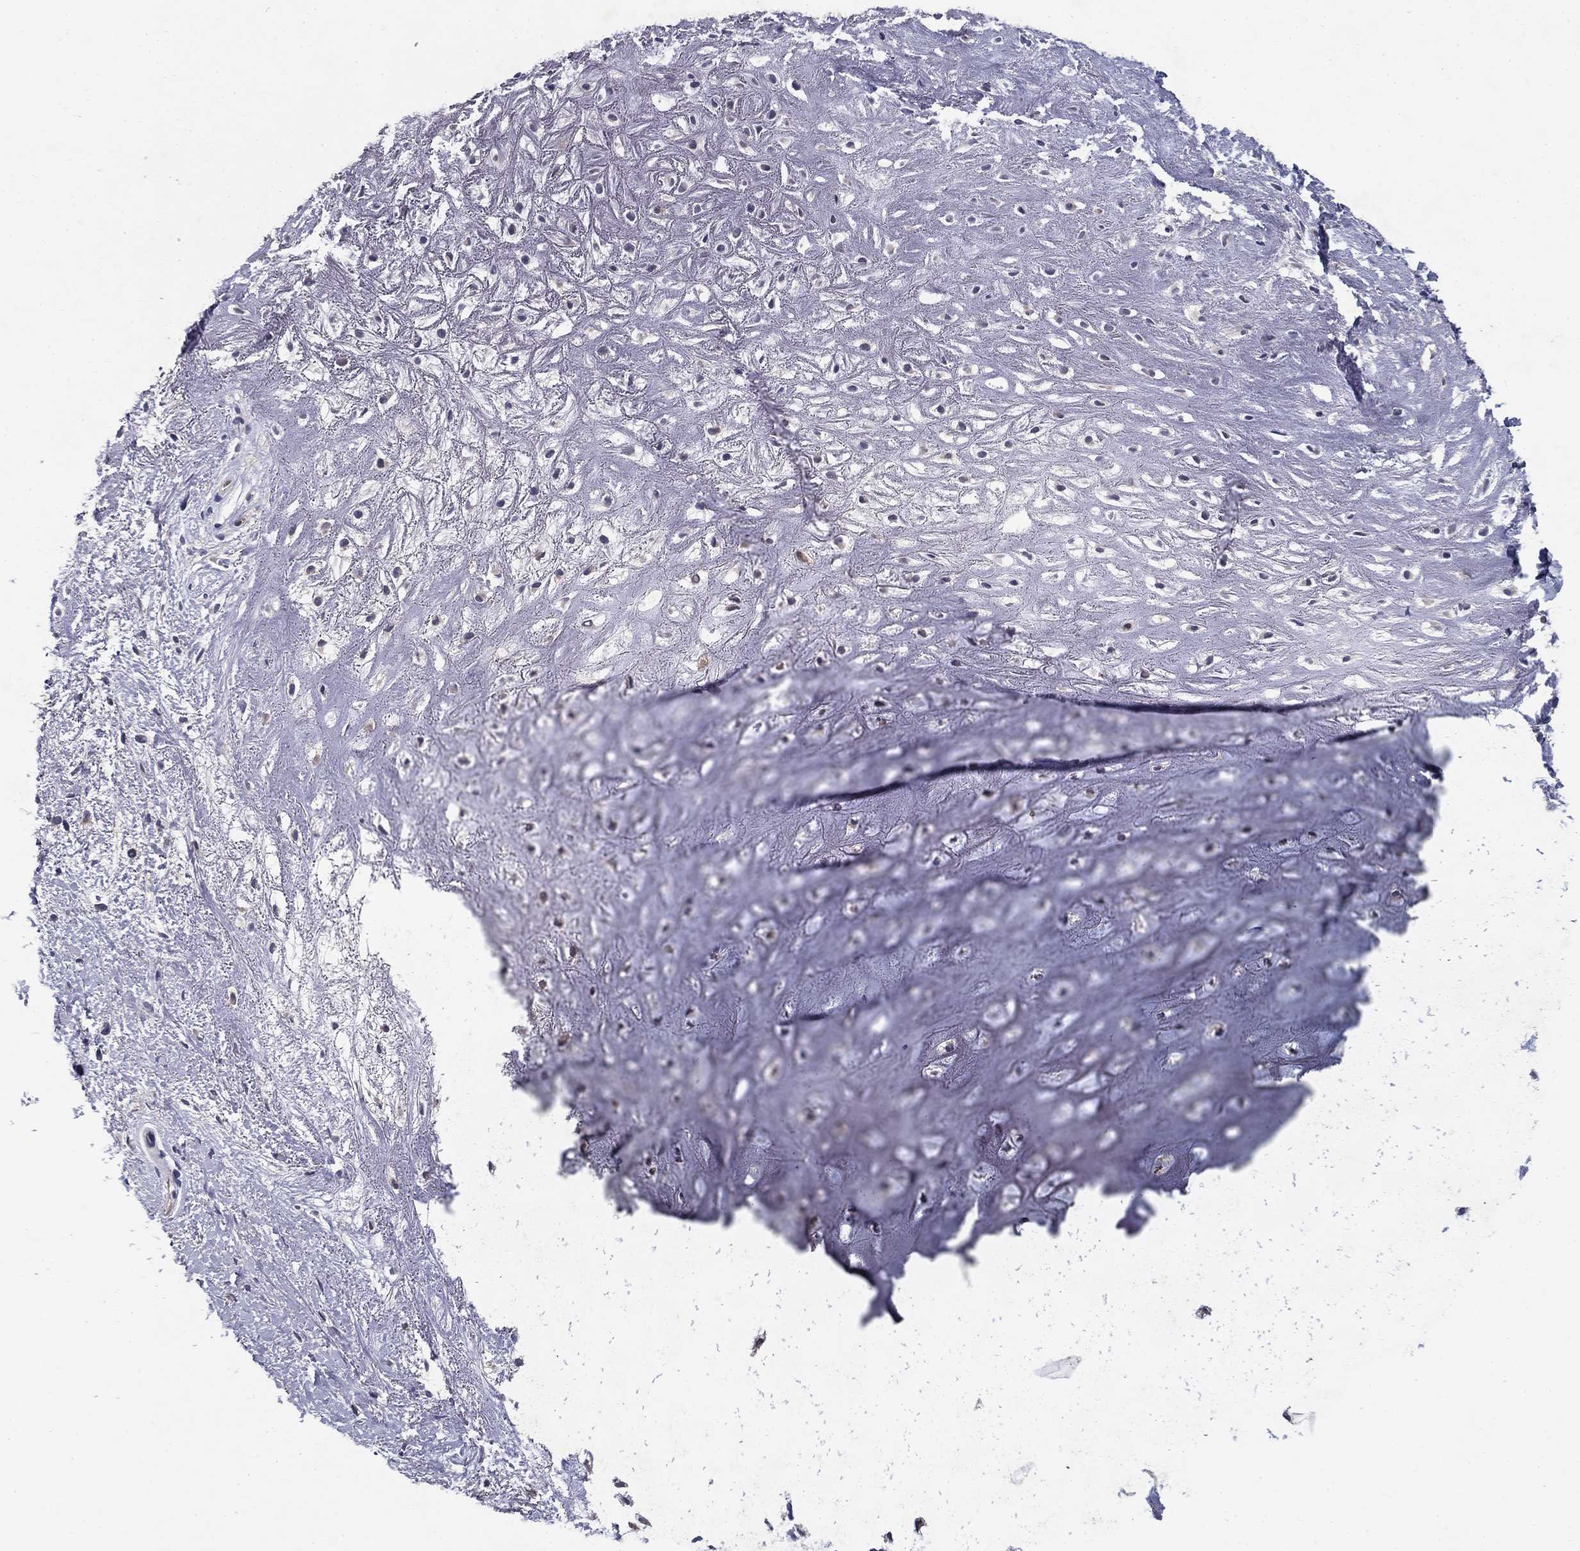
{"staining": {"intensity": "negative", "quantity": "none", "location": "none"}, "tissue": "adipose tissue", "cell_type": "Adipocytes", "image_type": "normal", "snomed": [{"axis": "morphology", "description": "Normal tissue, NOS"}, {"axis": "morphology", "description": "Squamous cell carcinoma, NOS"}, {"axis": "topography", "description": "Cartilage tissue"}, {"axis": "topography", "description": "Head-Neck"}], "caption": "A high-resolution image shows immunohistochemistry staining of benign adipose tissue, which displays no significant expression in adipocytes.", "gene": "GLTP", "patient": {"sex": "male", "age": 62}}